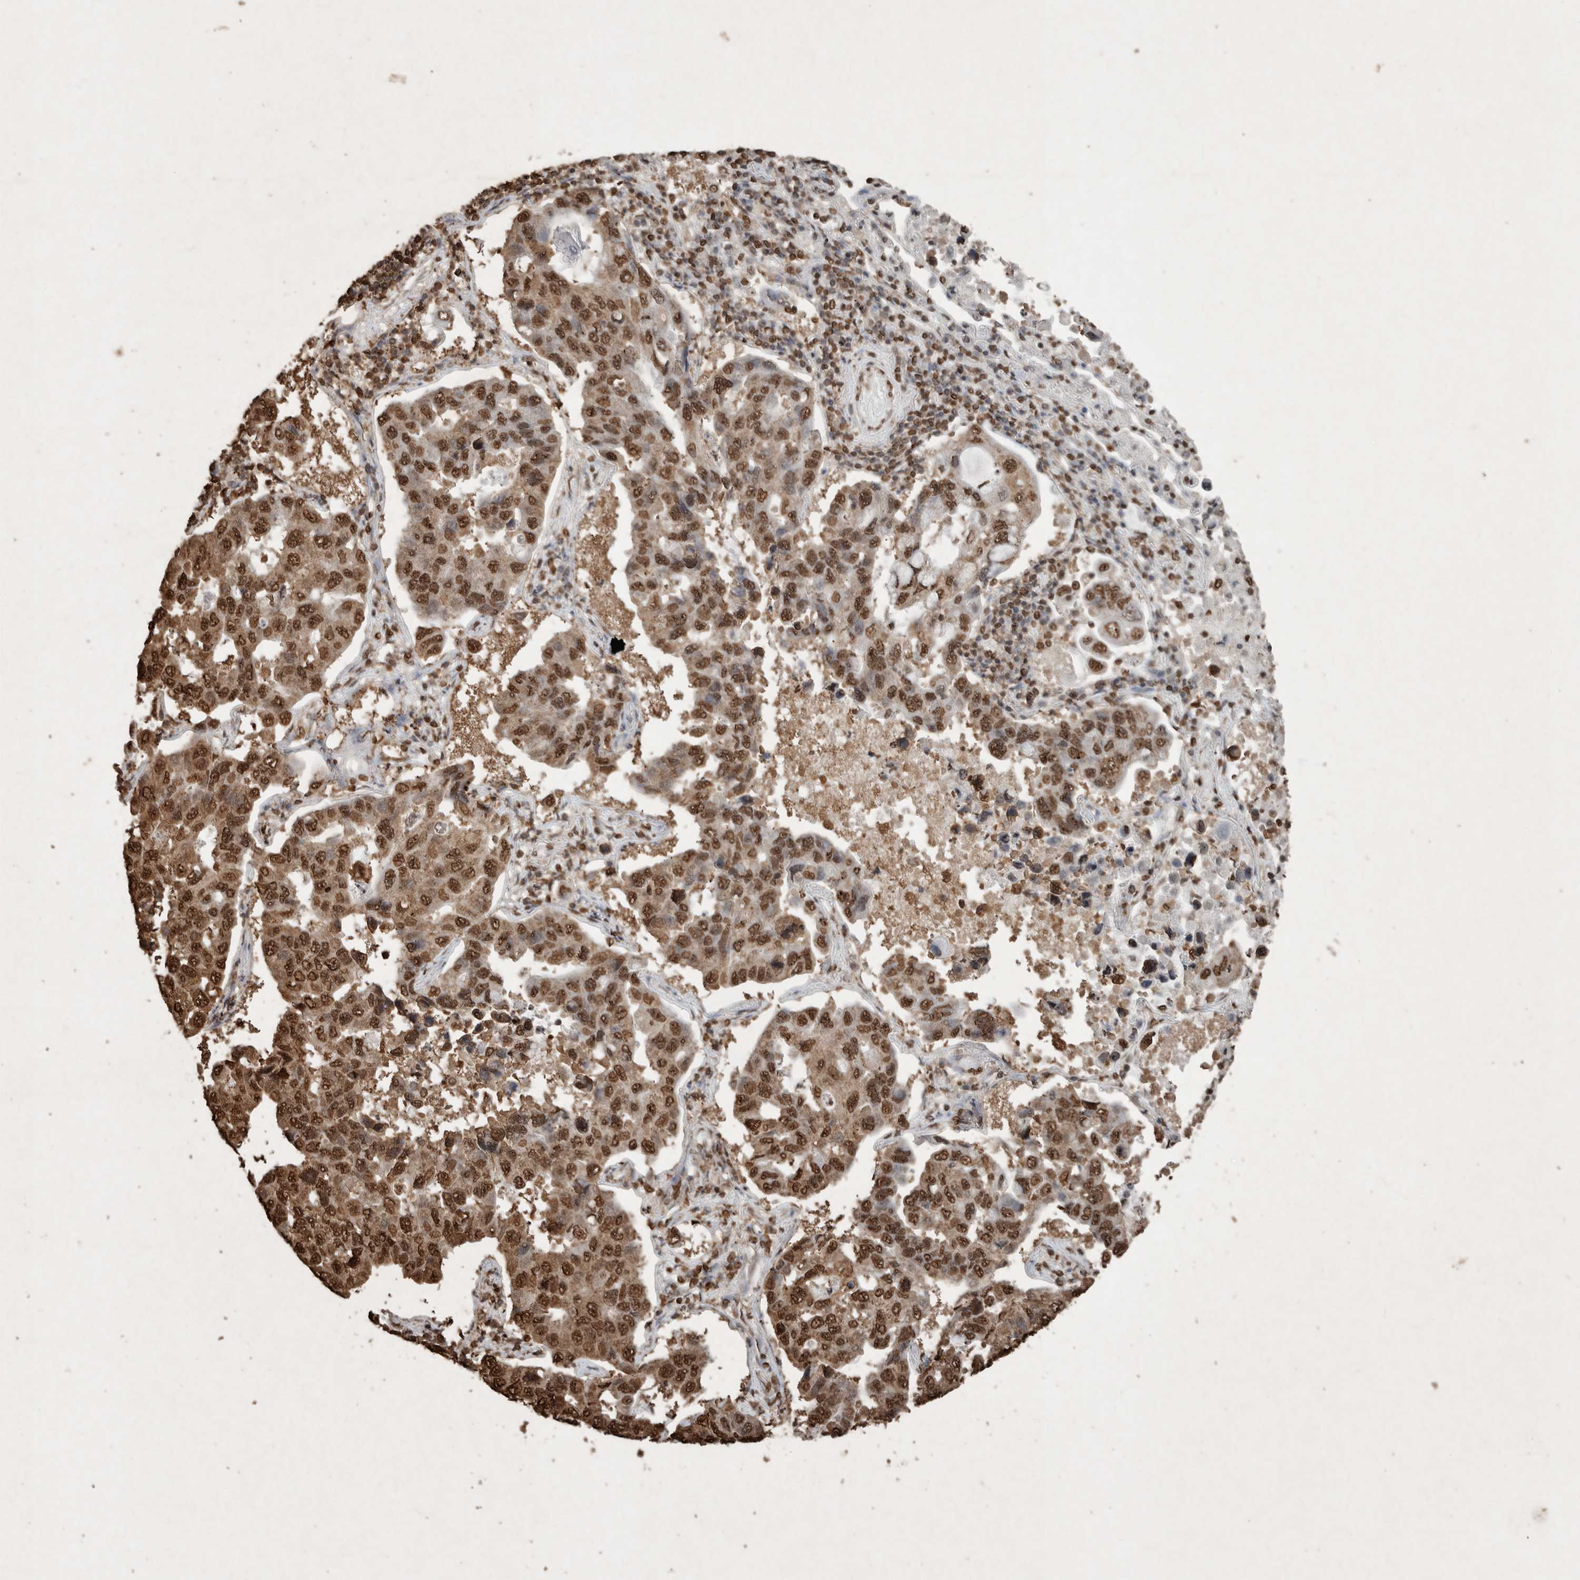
{"staining": {"intensity": "strong", "quantity": ">75%", "location": "cytoplasmic/membranous,nuclear"}, "tissue": "lung cancer", "cell_type": "Tumor cells", "image_type": "cancer", "snomed": [{"axis": "morphology", "description": "Adenocarcinoma, NOS"}, {"axis": "topography", "description": "Lung"}], "caption": "IHC (DAB (3,3'-diaminobenzidine)) staining of lung cancer exhibits strong cytoplasmic/membranous and nuclear protein positivity in about >75% of tumor cells.", "gene": "FSTL3", "patient": {"sex": "male", "age": 64}}